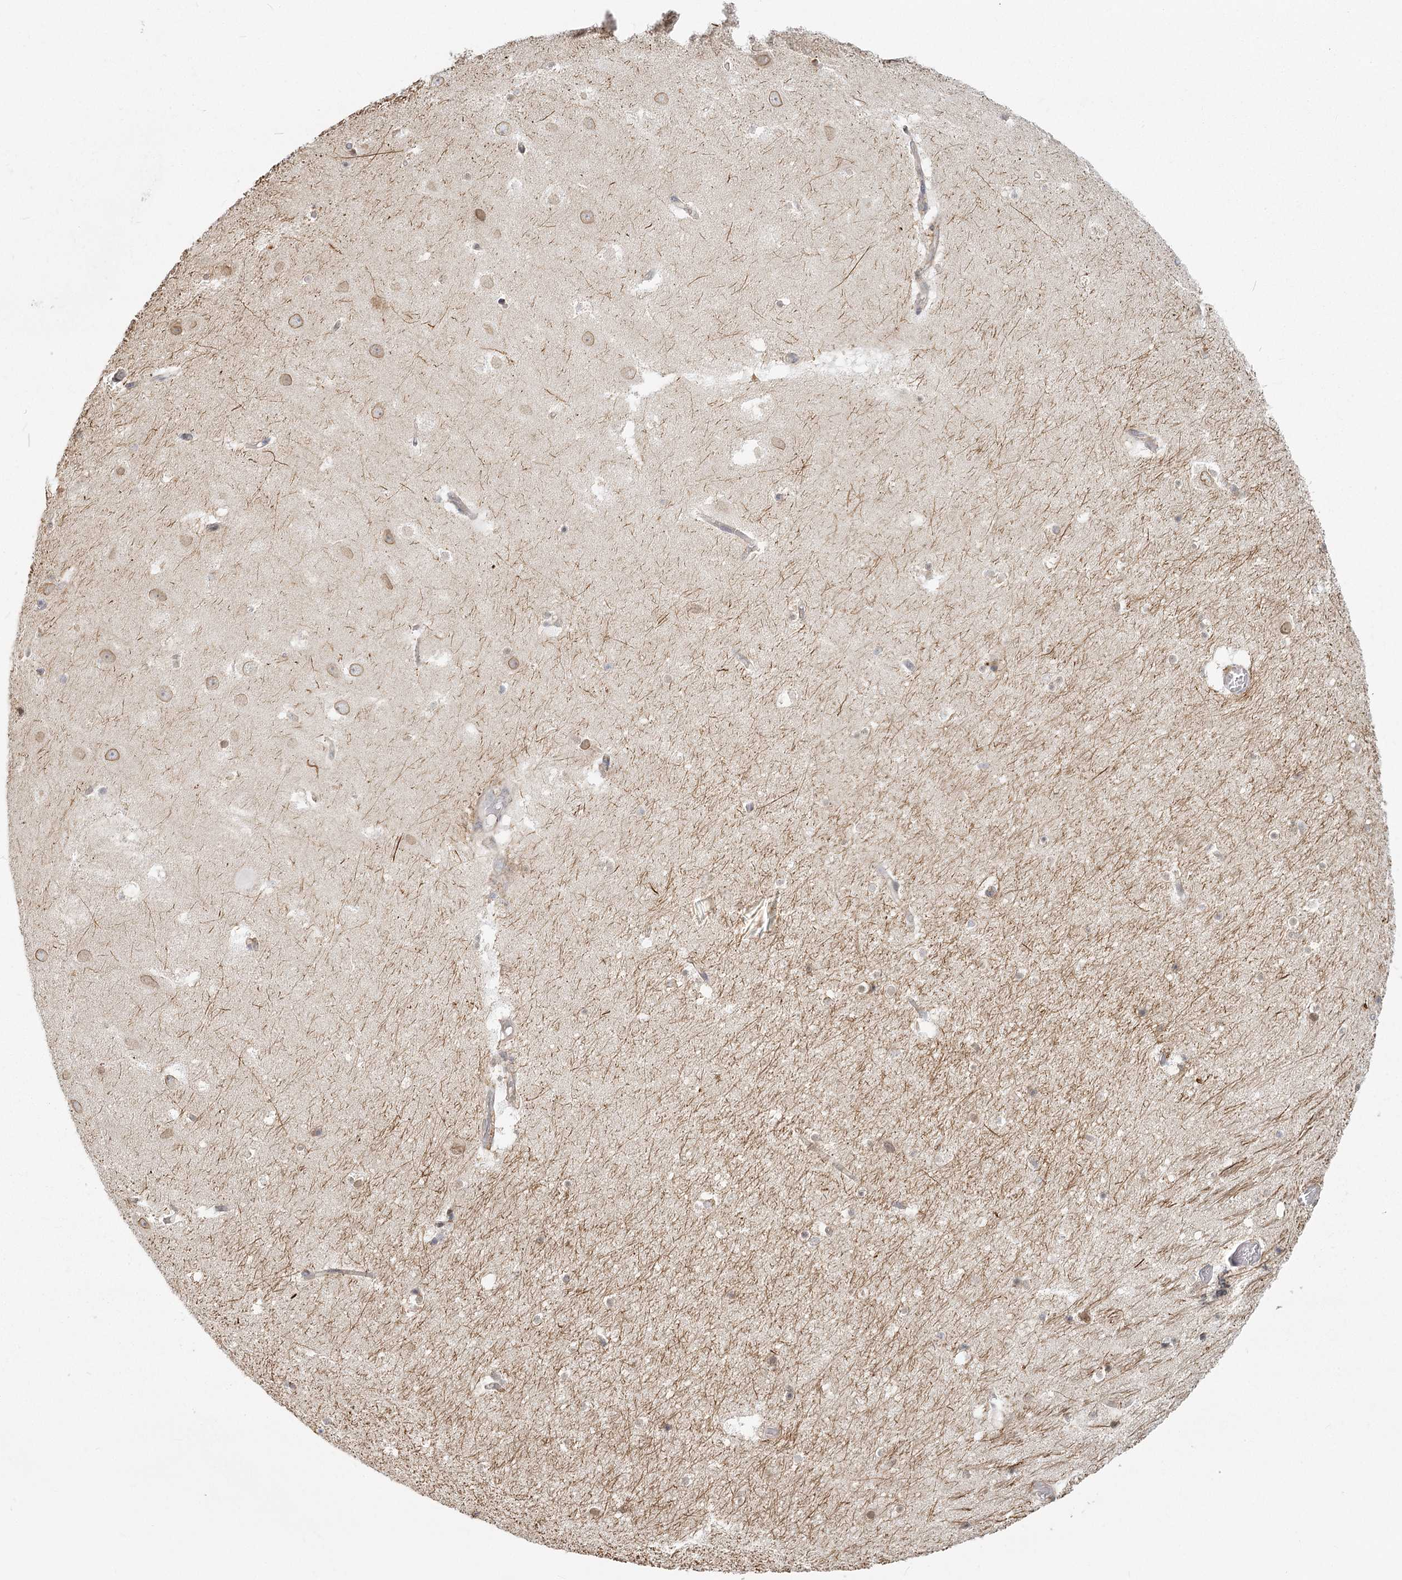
{"staining": {"intensity": "weak", "quantity": "<25%", "location": "cytoplasmic/membranous,nuclear"}, "tissue": "hippocampus", "cell_type": "Glial cells", "image_type": "normal", "snomed": [{"axis": "morphology", "description": "Normal tissue, NOS"}, {"axis": "topography", "description": "Hippocampus"}], "caption": "This is an immunohistochemistry image of unremarkable hippocampus. There is no positivity in glial cells.", "gene": "LACTB", "patient": {"sex": "female", "age": 52}}